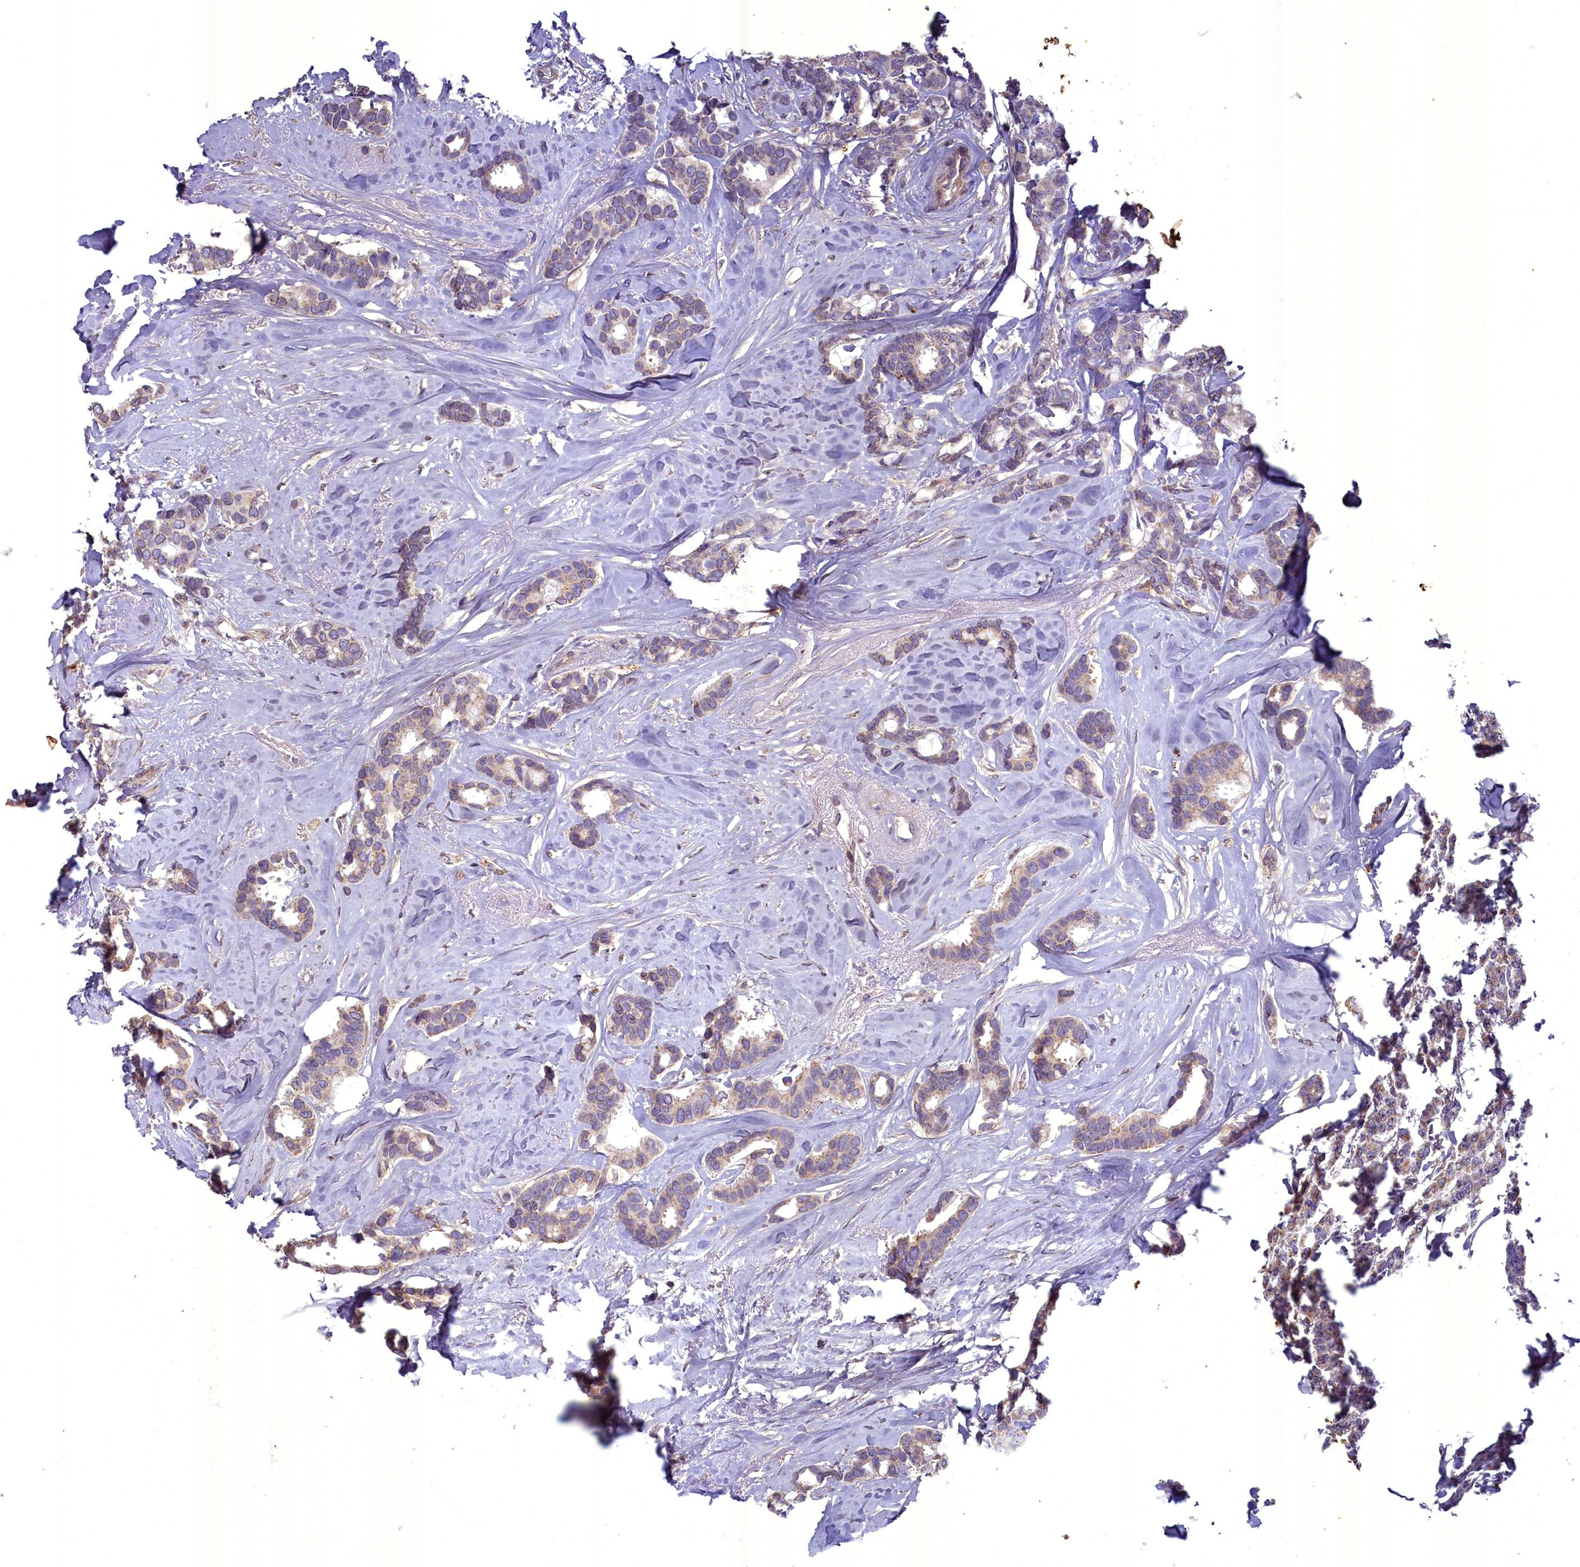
{"staining": {"intensity": "weak", "quantity": "<25%", "location": "cytoplasmic/membranous"}, "tissue": "breast cancer", "cell_type": "Tumor cells", "image_type": "cancer", "snomed": [{"axis": "morphology", "description": "Duct carcinoma"}, {"axis": "topography", "description": "Breast"}], "caption": "Breast cancer was stained to show a protein in brown. There is no significant staining in tumor cells. Brightfield microscopy of immunohistochemistry (IHC) stained with DAB (3,3'-diaminobenzidine) (brown) and hematoxylin (blue), captured at high magnification.", "gene": "ACAD8", "patient": {"sex": "female", "age": 87}}